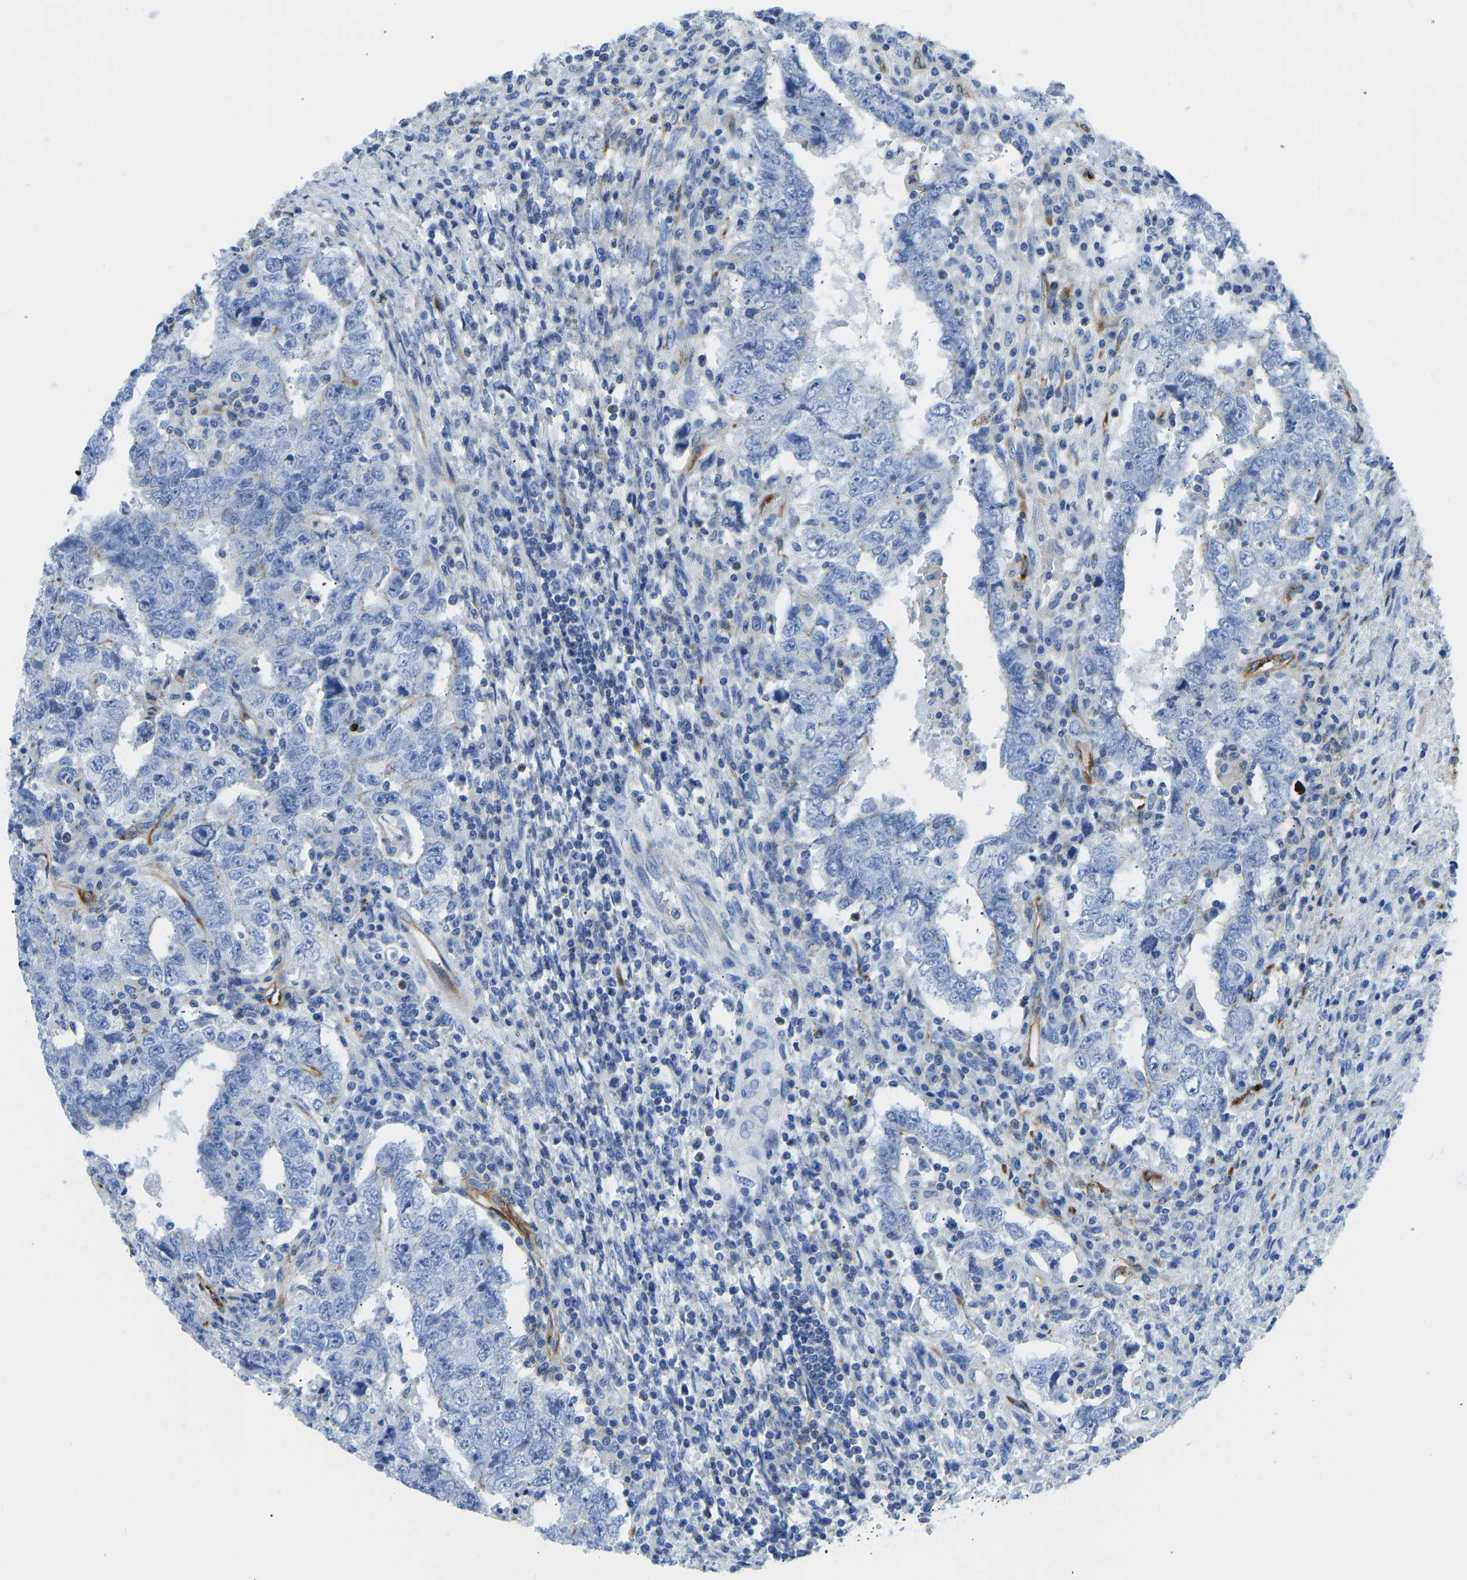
{"staining": {"intensity": "negative", "quantity": "none", "location": "none"}, "tissue": "testis cancer", "cell_type": "Tumor cells", "image_type": "cancer", "snomed": [{"axis": "morphology", "description": "Carcinoma, Embryonal, NOS"}, {"axis": "topography", "description": "Testis"}], "caption": "Immunohistochemistry (IHC) image of neoplastic tissue: testis cancer stained with DAB (3,3'-diaminobenzidine) exhibits no significant protein staining in tumor cells. (Brightfield microscopy of DAB (3,3'-diaminobenzidine) IHC at high magnification).", "gene": "COL15A1", "patient": {"sex": "male", "age": 26}}